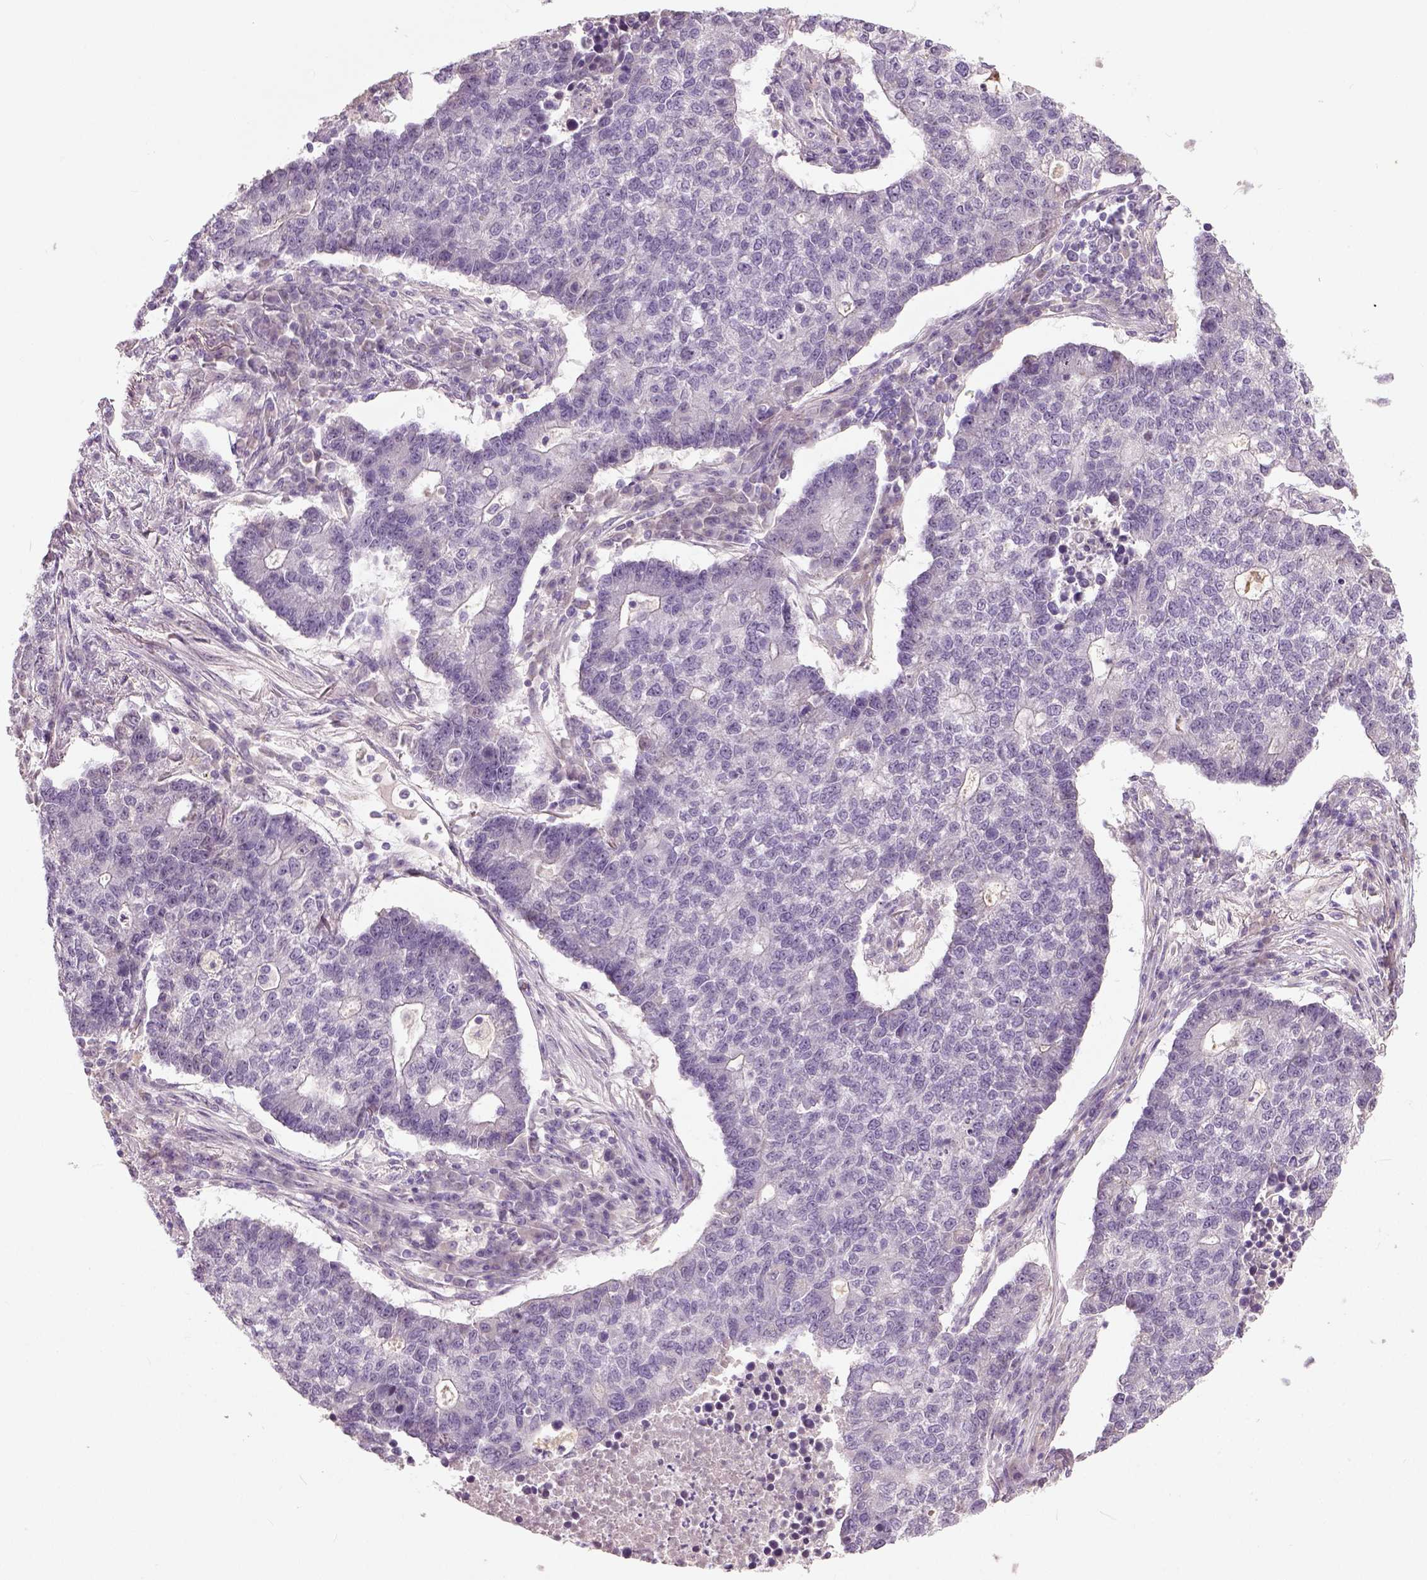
{"staining": {"intensity": "negative", "quantity": "none", "location": "none"}, "tissue": "lung cancer", "cell_type": "Tumor cells", "image_type": "cancer", "snomed": [{"axis": "morphology", "description": "Adenocarcinoma, NOS"}, {"axis": "topography", "description": "Lung"}], "caption": "Immunohistochemistry of lung adenocarcinoma displays no expression in tumor cells.", "gene": "NECAB1", "patient": {"sex": "male", "age": 57}}